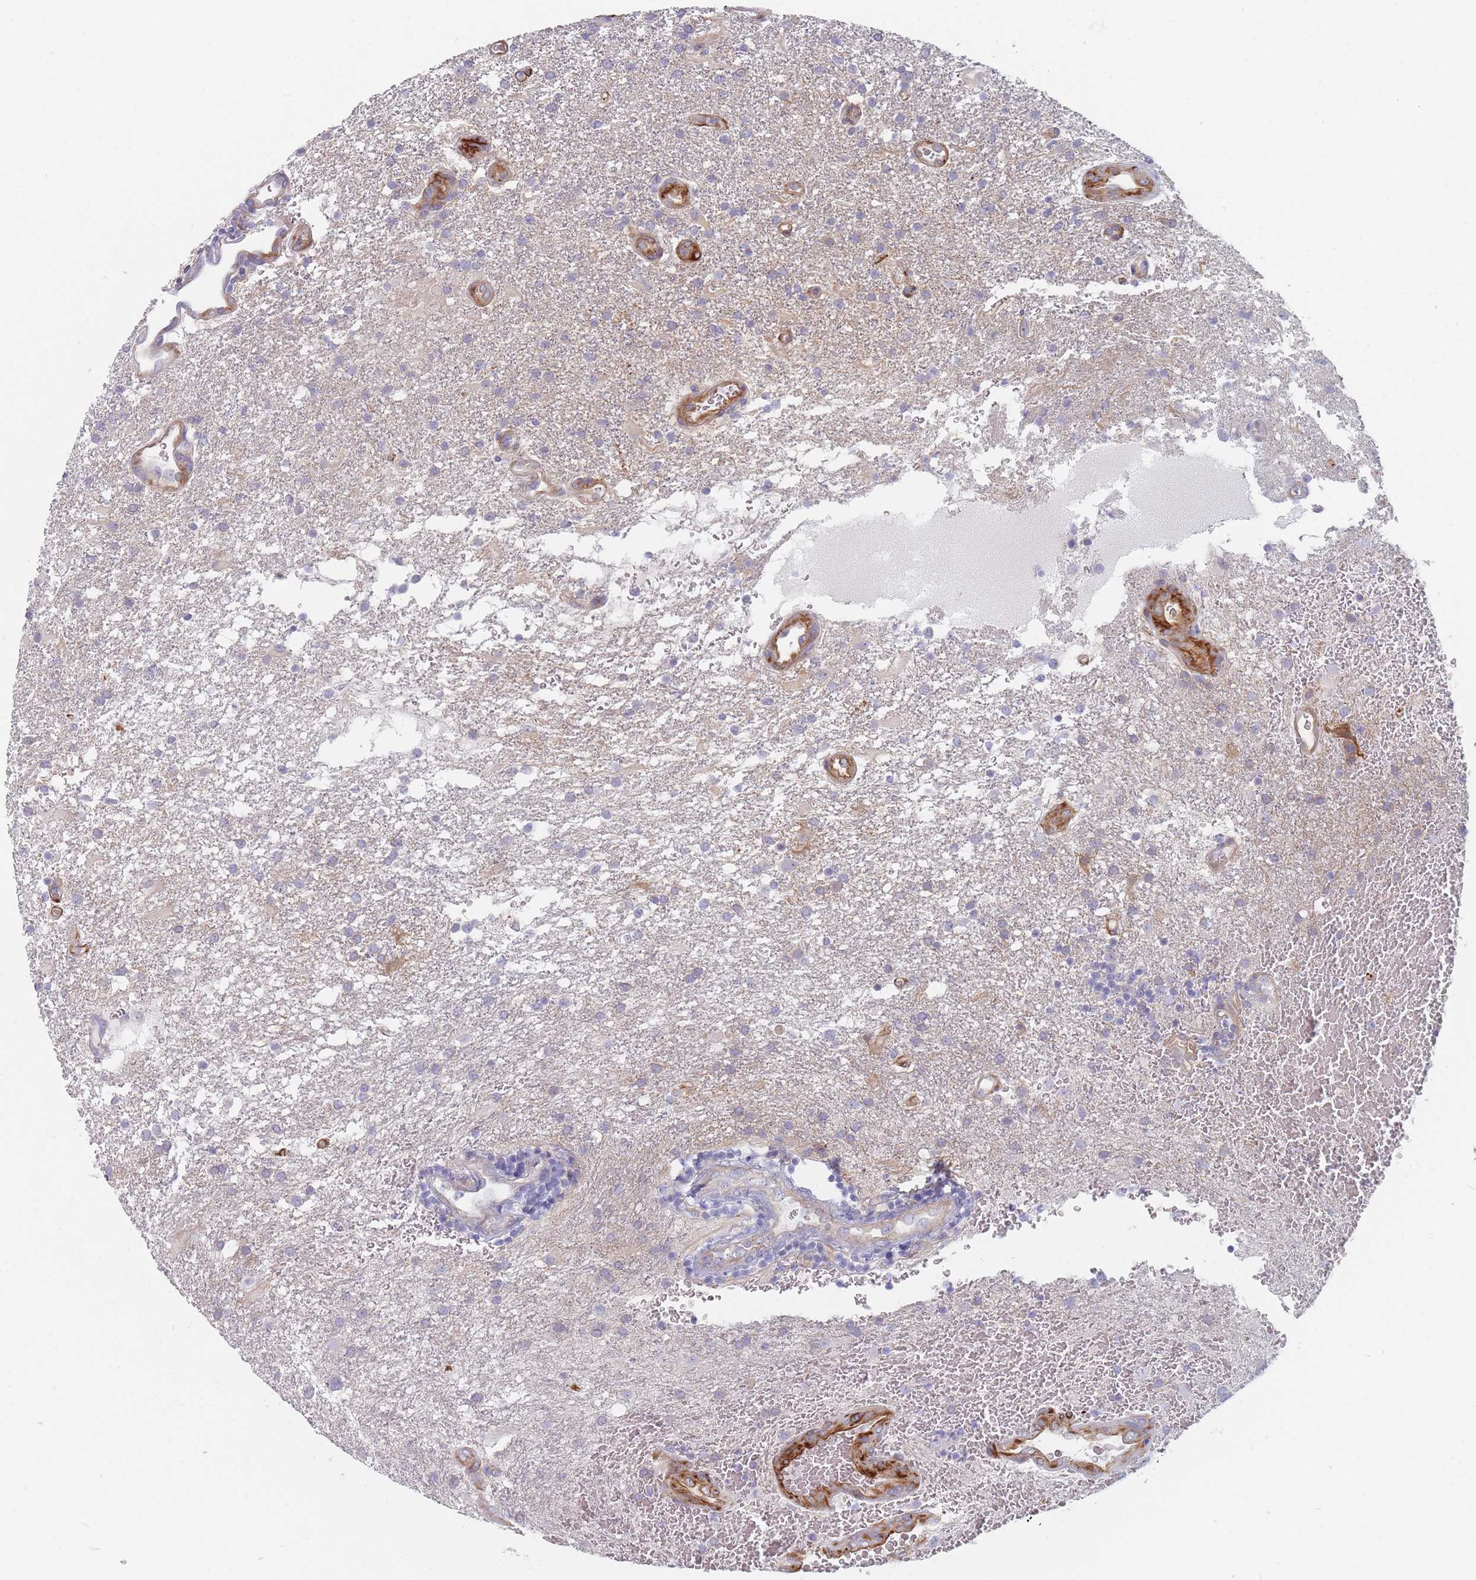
{"staining": {"intensity": "negative", "quantity": "none", "location": "none"}, "tissue": "glioma", "cell_type": "Tumor cells", "image_type": "cancer", "snomed": [{"axis": "morphology", "description": "Glioma, malignant, Low grade"}, {"axis": "topography", "description": "Brain"}], "caption": "There is no significant positivity in tumor cells of glioma. (IHC, brightfield microscopy, high magnification).", "gene": "ERBIN", "patient": {"sex": "male", "age": 66}}